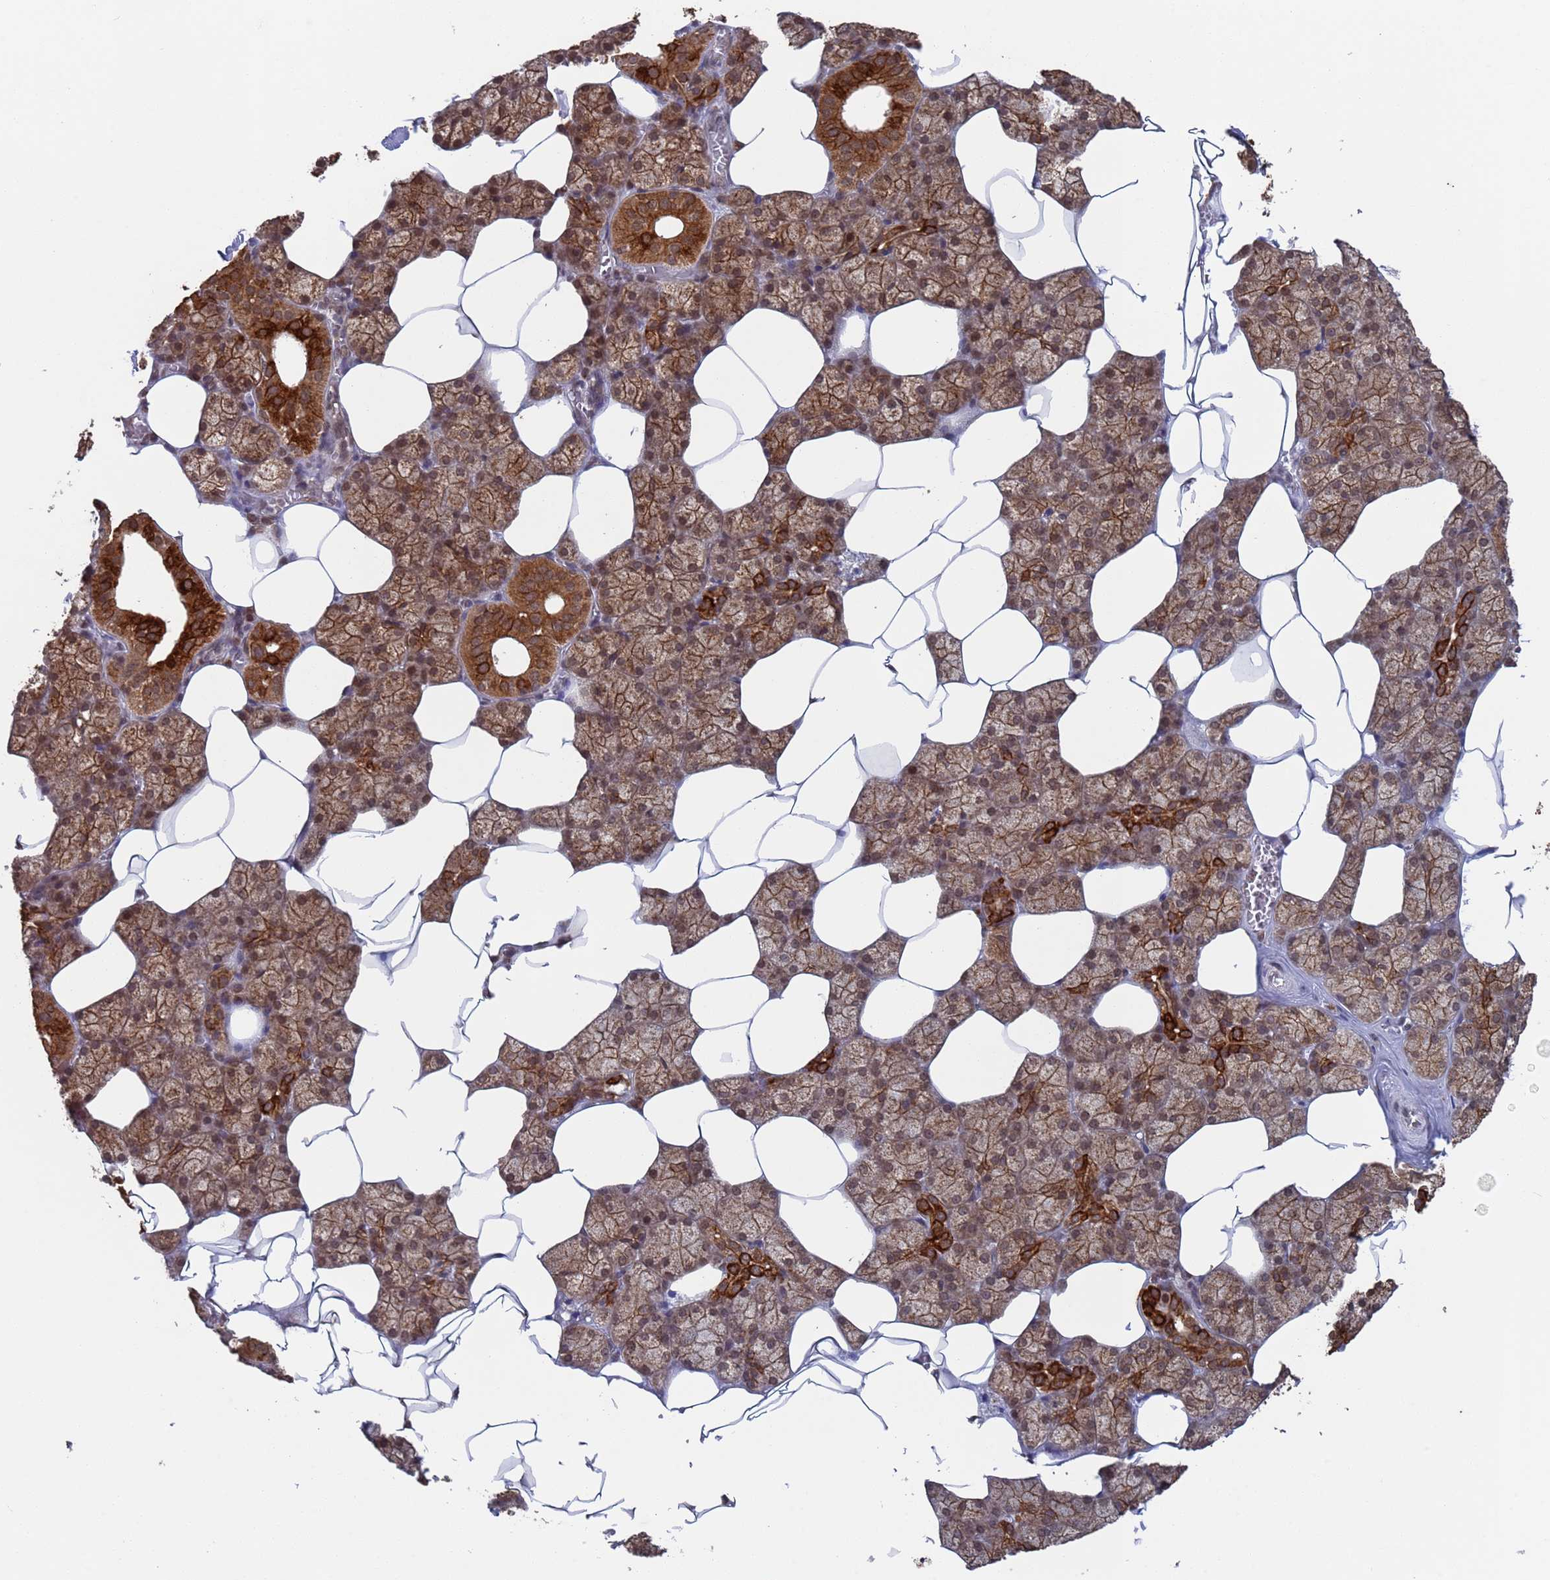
{"staining": {"intensity": "strong", "quantity": ">75%", "location": "cytoplasmic/membranous"}, "tissue": "salivary gland", "cell_type": "Glandular cells", "image_type": "normal", "snomed": [{"axis": "morphology", "description": "Normal tissue, NOS"}, {"axis": "topography", "description": "Salivary gland"}], "caption": "The immunohistochemical stain labels strong cytoplasmic/membranous expression in glandular cells of normal salivary gland. The protein of interest is stained brown, and the nuclei are stained in blue (DAB (3,3'-diaminobenzidine) IHC with brightfield microscopy, high magnification).", "gene": "FUBP3", "patient": {"sex": "male", "age": 62}}